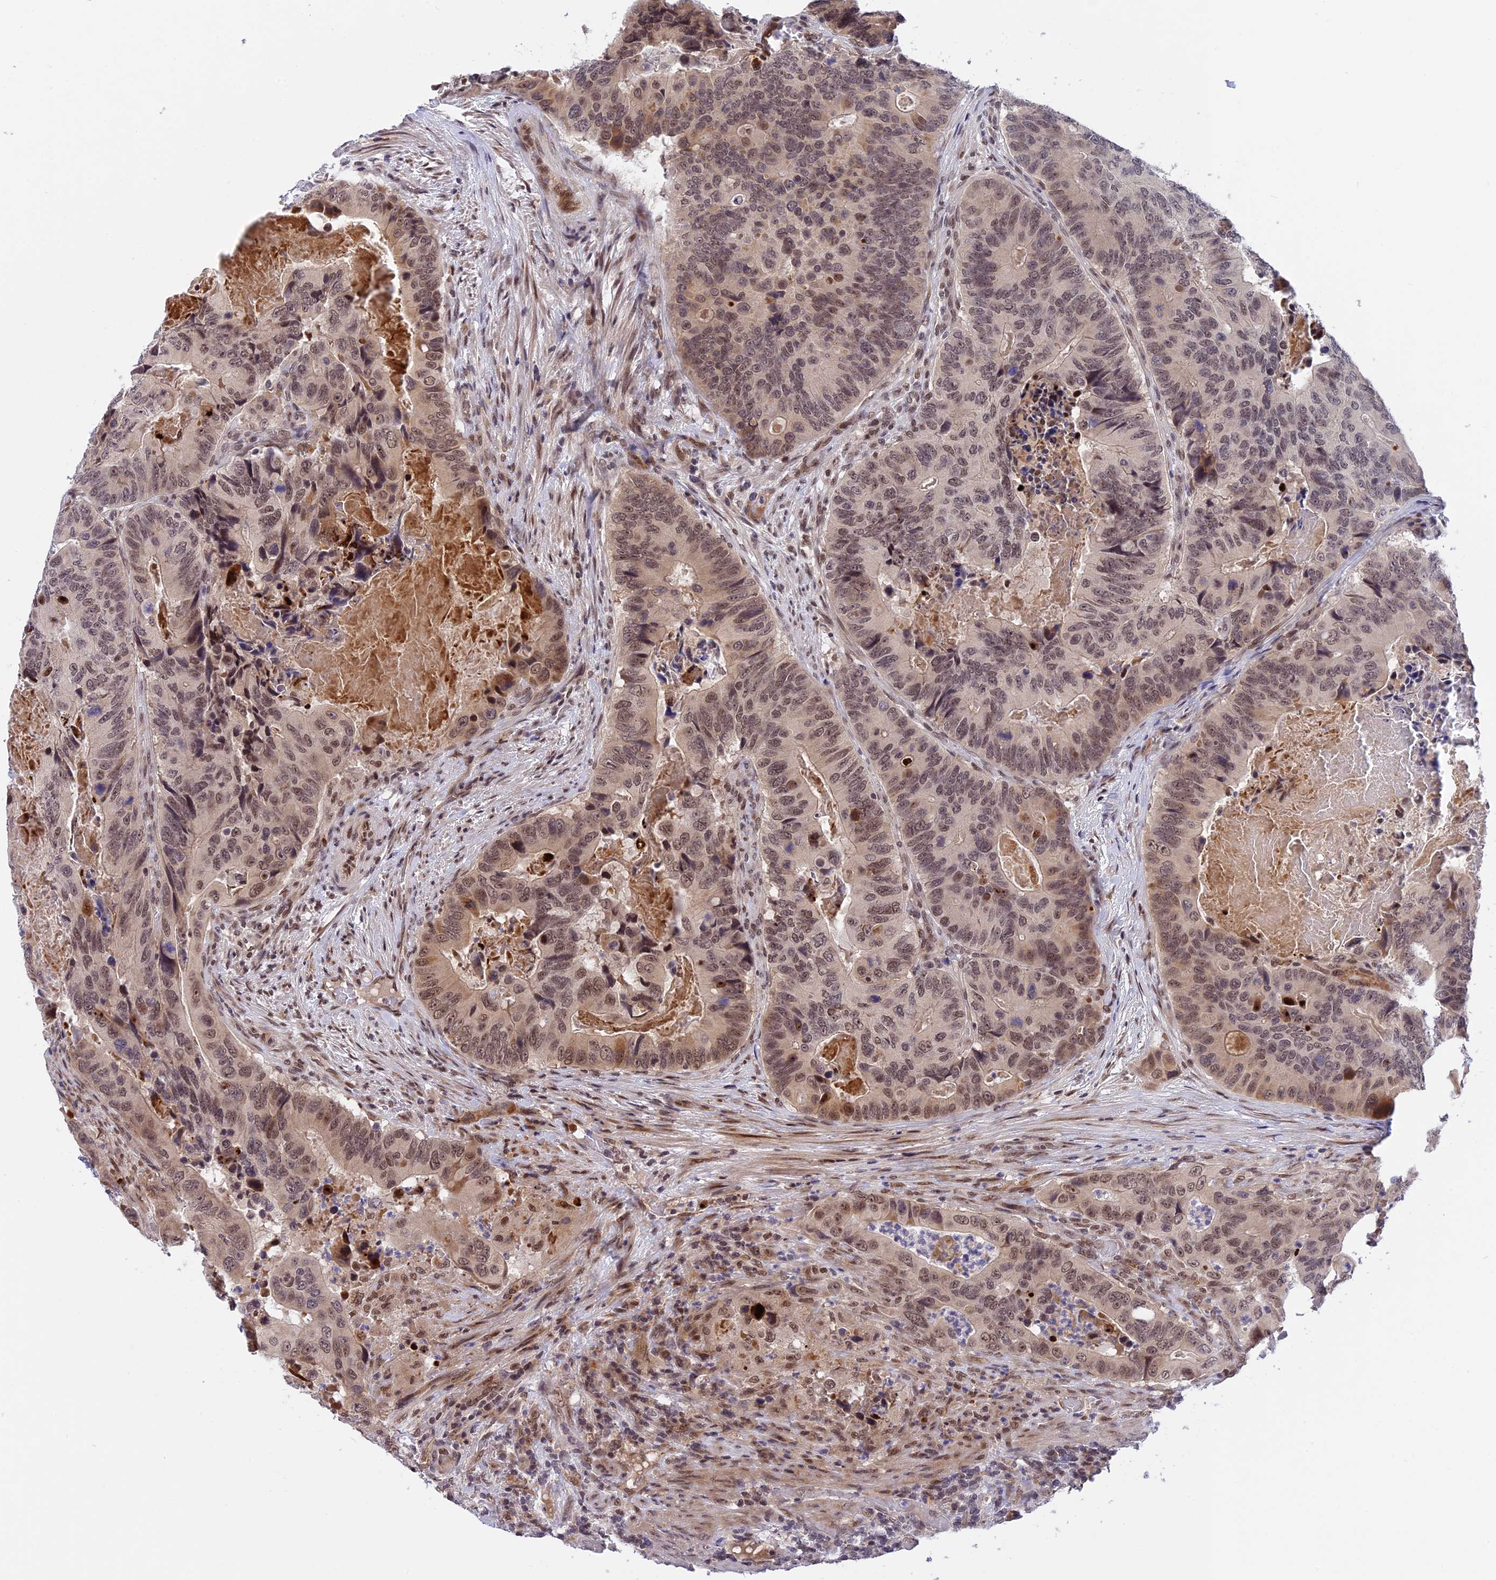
{"staining": {"intensity": "moderate", "quantity": ">75%", "location": "nuclear"}, "tissue": "colorectal cancer", "cell_type": "Tumor cells", "image_type": "cancer", "snomed": [{"axis": "morphology", "description": "Adenocarcinoma, NOS"}, {"axis": "topography", "description": "Colon"}], "caption": "Immunohistochemistry (IHC) staining of colorectal adenocarcinoma, which demonstrates medium levels of moderate nuclear expression in about >75% of tumor cells indicating moderate nuclear protein staining. The staining was performed using DAB (3,3'-diaminobenzidine) (brown) for protein detection and nuclei were counterstained in hematoxylin (blue).", "gene": "POLR2C", "patient": {"sex": "male", "age": 84}}